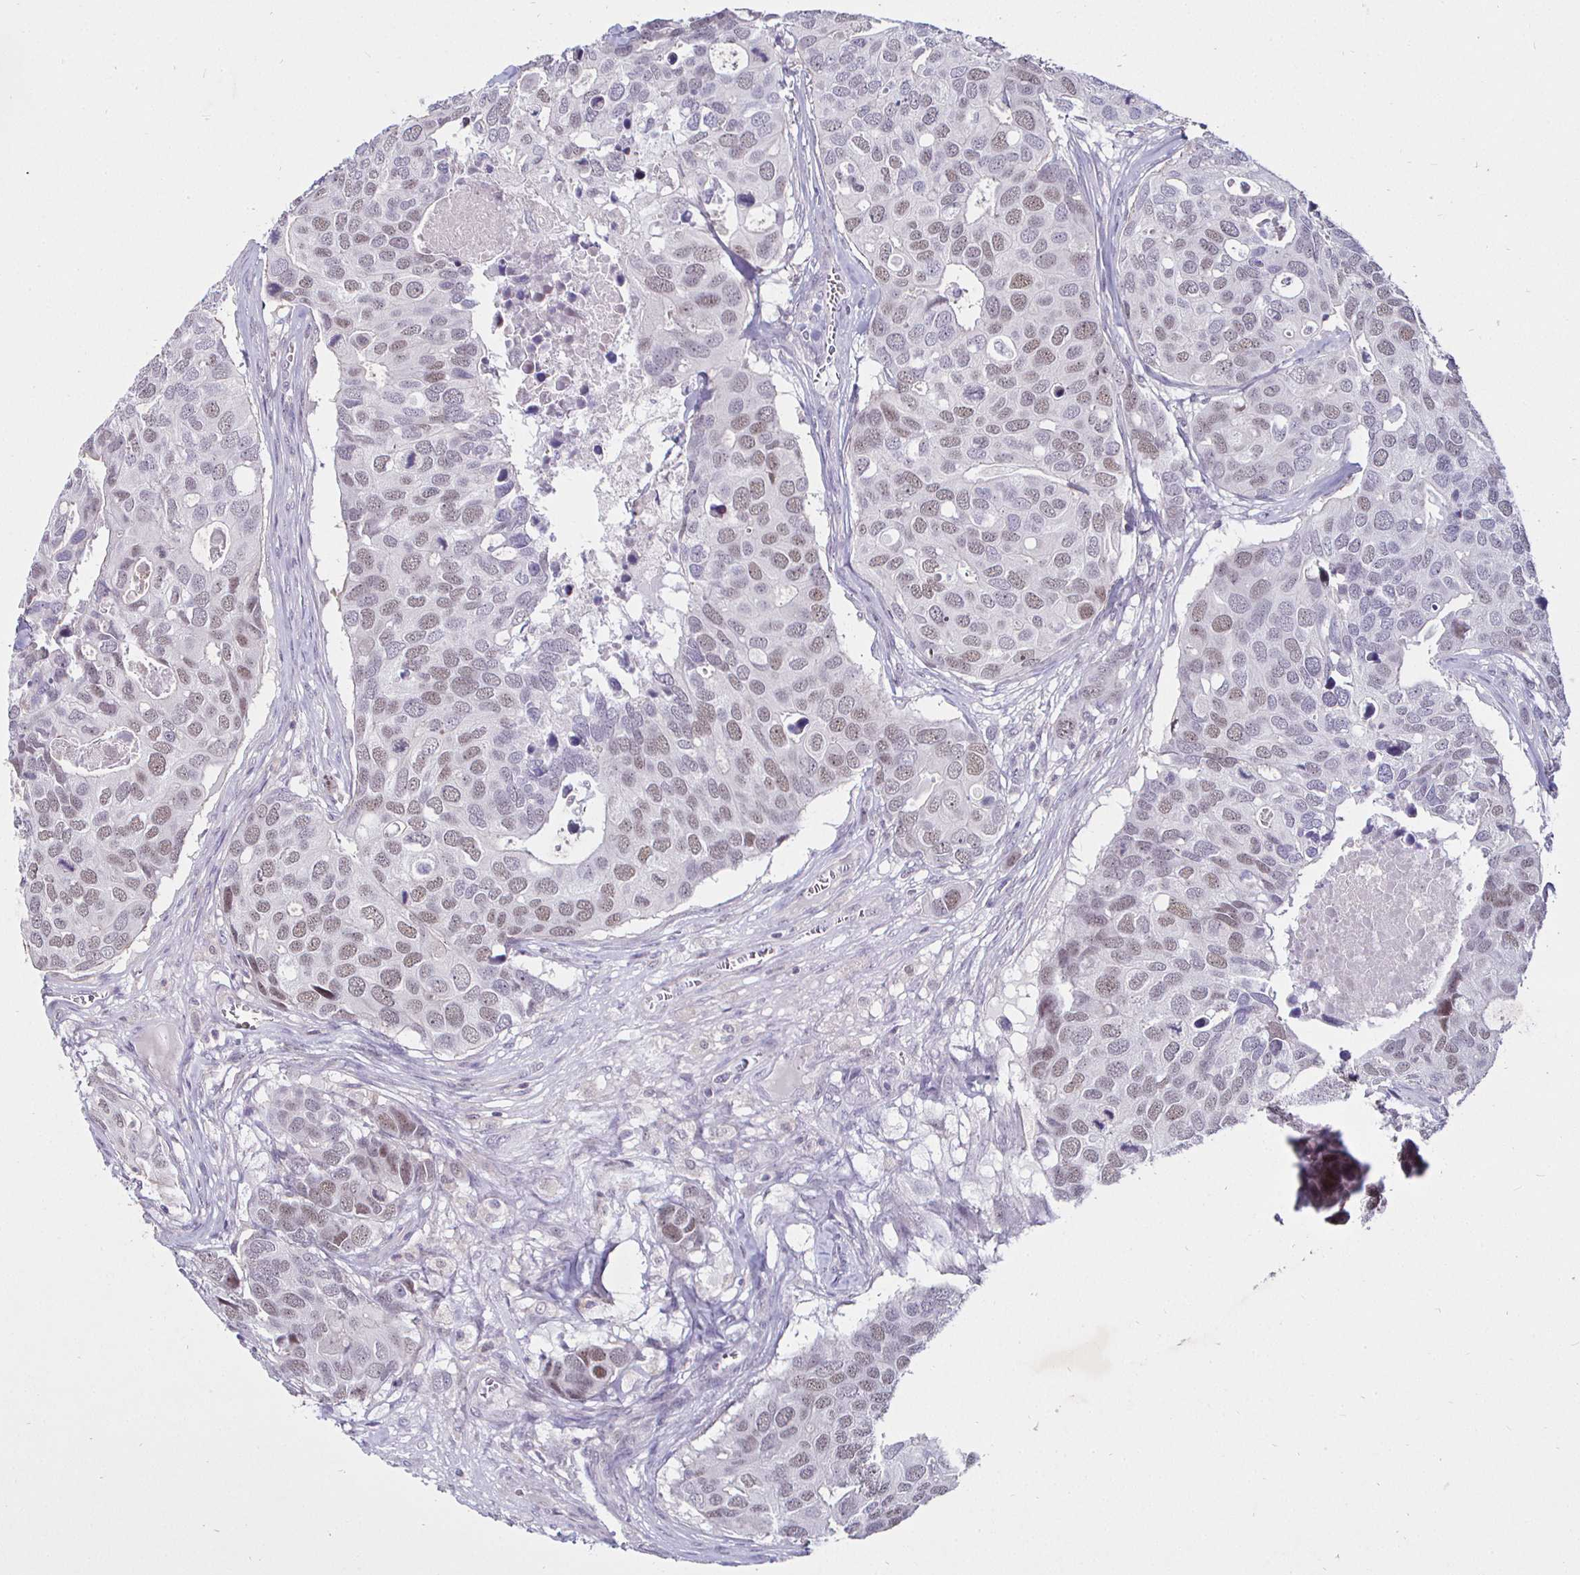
{"staining": {"intensity": "weak", "quantity": "25%-75%", "location": "nuclear"}, "tissue": "breast cancer", "cell_type": "Tumor cells", "image_type": "cancer", "snomed": [{"axis": "morphology", "description": "Duct carcinoma"}, {"axis": "topography", "description": "Breast"}], "caption": "Infiltrating ductal carcinoma (breast) stained with DAB (3,3'-diaminobenzidine) immunohistochemistry (IHC) exhibits low levels of weak nuclear expression in about 25%-75% of tumor cells. Immunohistochemistry (ihc) stains the protein in brown and the nuclei are stained blue.", "gene": "MLH1", "patient": {"sex": "female", "age": 83}}